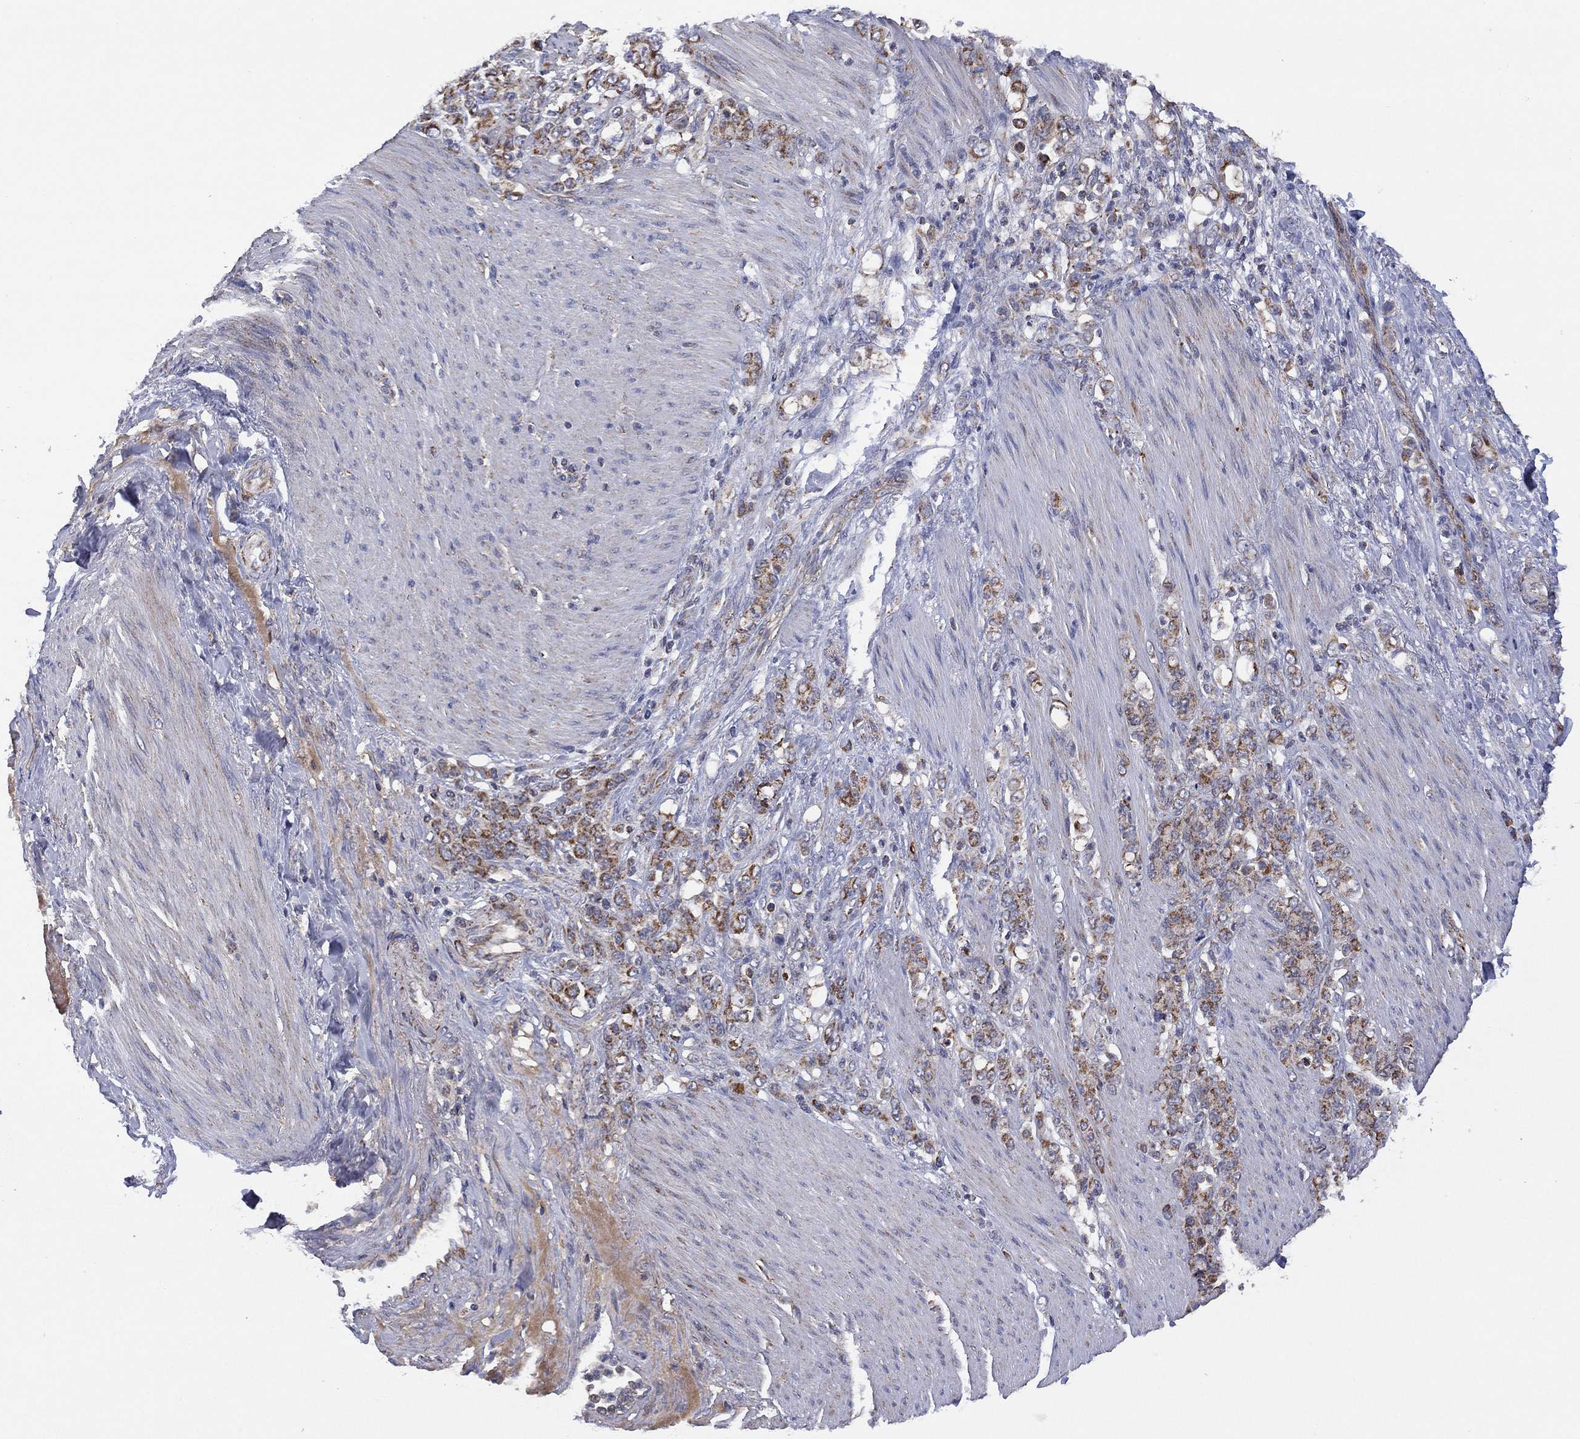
{"staining": {"intensity": "moderate", "quantity": ">75%", "location": "cytoplasmic/membranous"}, "tissue": "stomach cancer", "cell_type": "Tumor cells", "image_type": "cancer", "snomed": [{"axis": "morphology", "description": "Adenocarcinoma, NOS"}, {"axis": "topography", "description": "Stomach"}], "caption": "Stomach adenocarcinoma stained with a brown dye shows moderate cytoplasmic/membranous positive positivity in approximately >75% of tumor cells.", "gene": "PPP2R5A", "patient": {"sex": "female", "age": 79}}